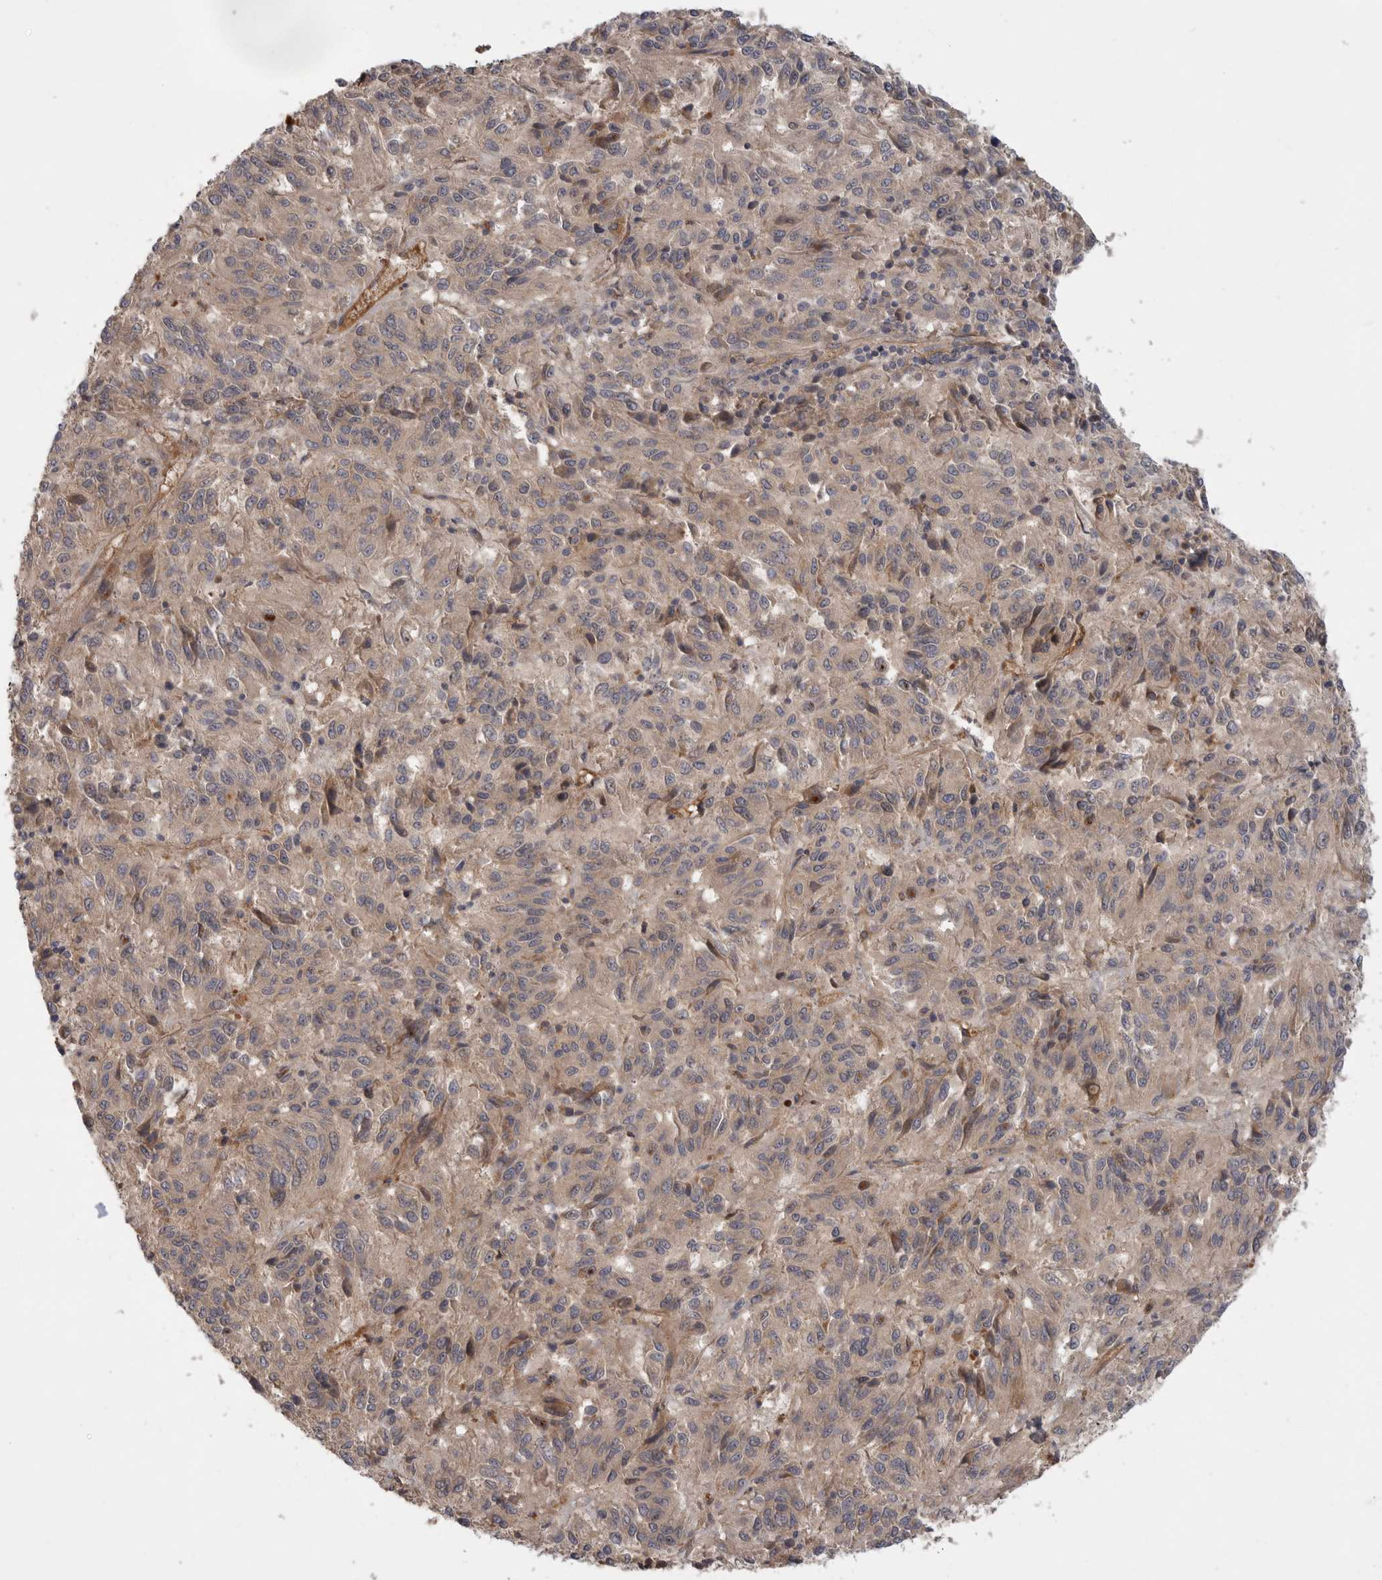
{"staining": {"intensity": "negative", "quantity": "none", "location": "none"}, "tissue": "melanoma", "cell_type": "Tumor cells", "image_type": "cancer", "snomed": [{"axis": "morphology", "description": "Malignant melanoma, Metastatic site"}, {"axis": "topography", "description": "Lung"}], "caption": "Immunohistochemical staining of human malignant melanoma (metastatic site) exhibits no significant positivity in tumor cells.", "gene": "ZNF232", "patient": {"sex": "male", "age": 64}}